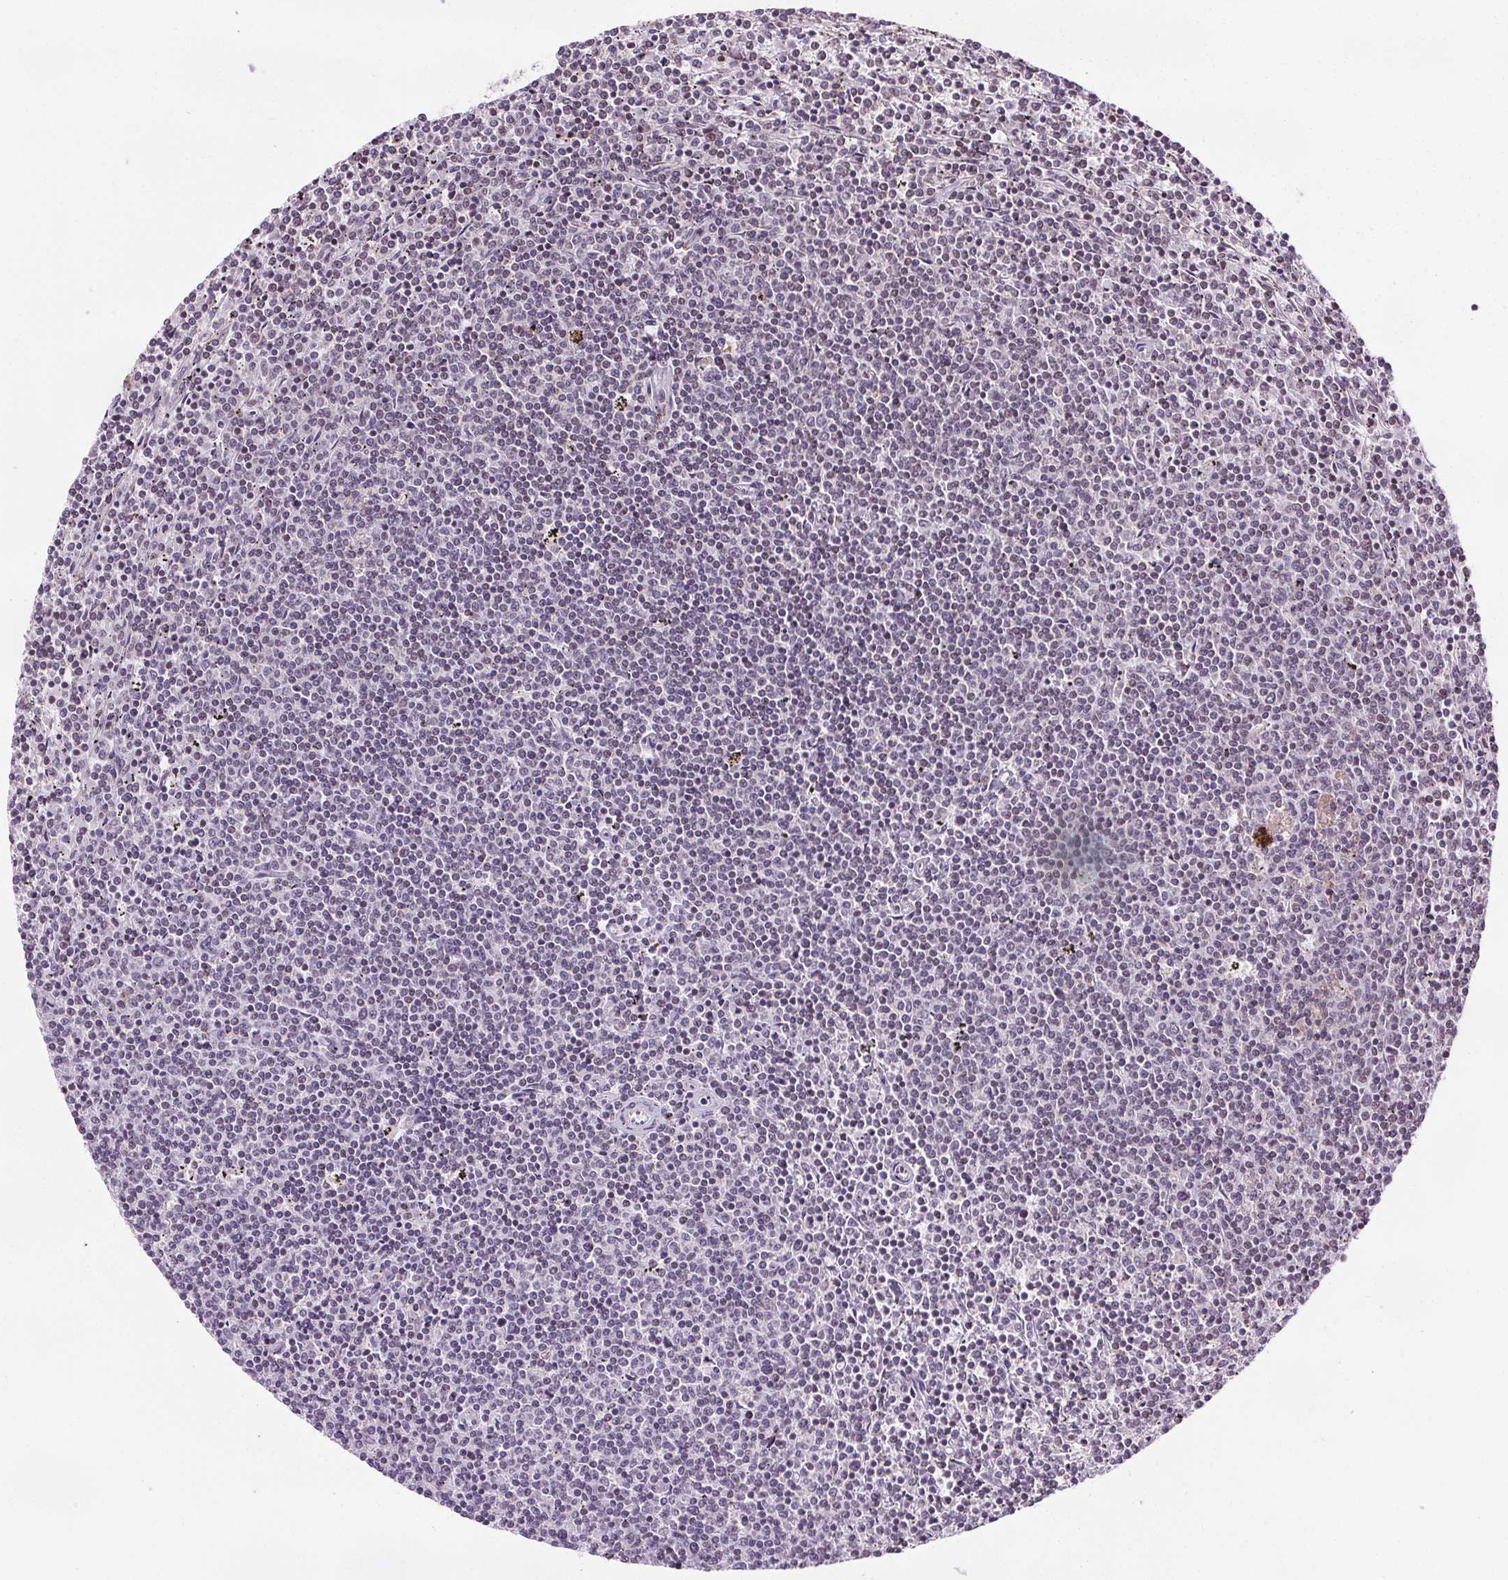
{"staining": {"intensity": "negative", "quantity": "none", "location": "none"}, "tissue": "lymphoma", "cell_type": "Tumor cells", "image_type": "cancer", "snomed": [{"axis": "morphology", "description": "Malignant lymphoma, non-Hodgkin's type, Low grade"}, {"axis": "topography", "description": "Spleen"}], "caption": "DAB immunohistochemical staining of human lymphoma exhibits no significant positivity in tumor cells. (DAB immunohistochemistry (IHC) with hematoxylin counter stain).", "gene": "LFNG", "patient": {"sex": "female", "age": 50}}